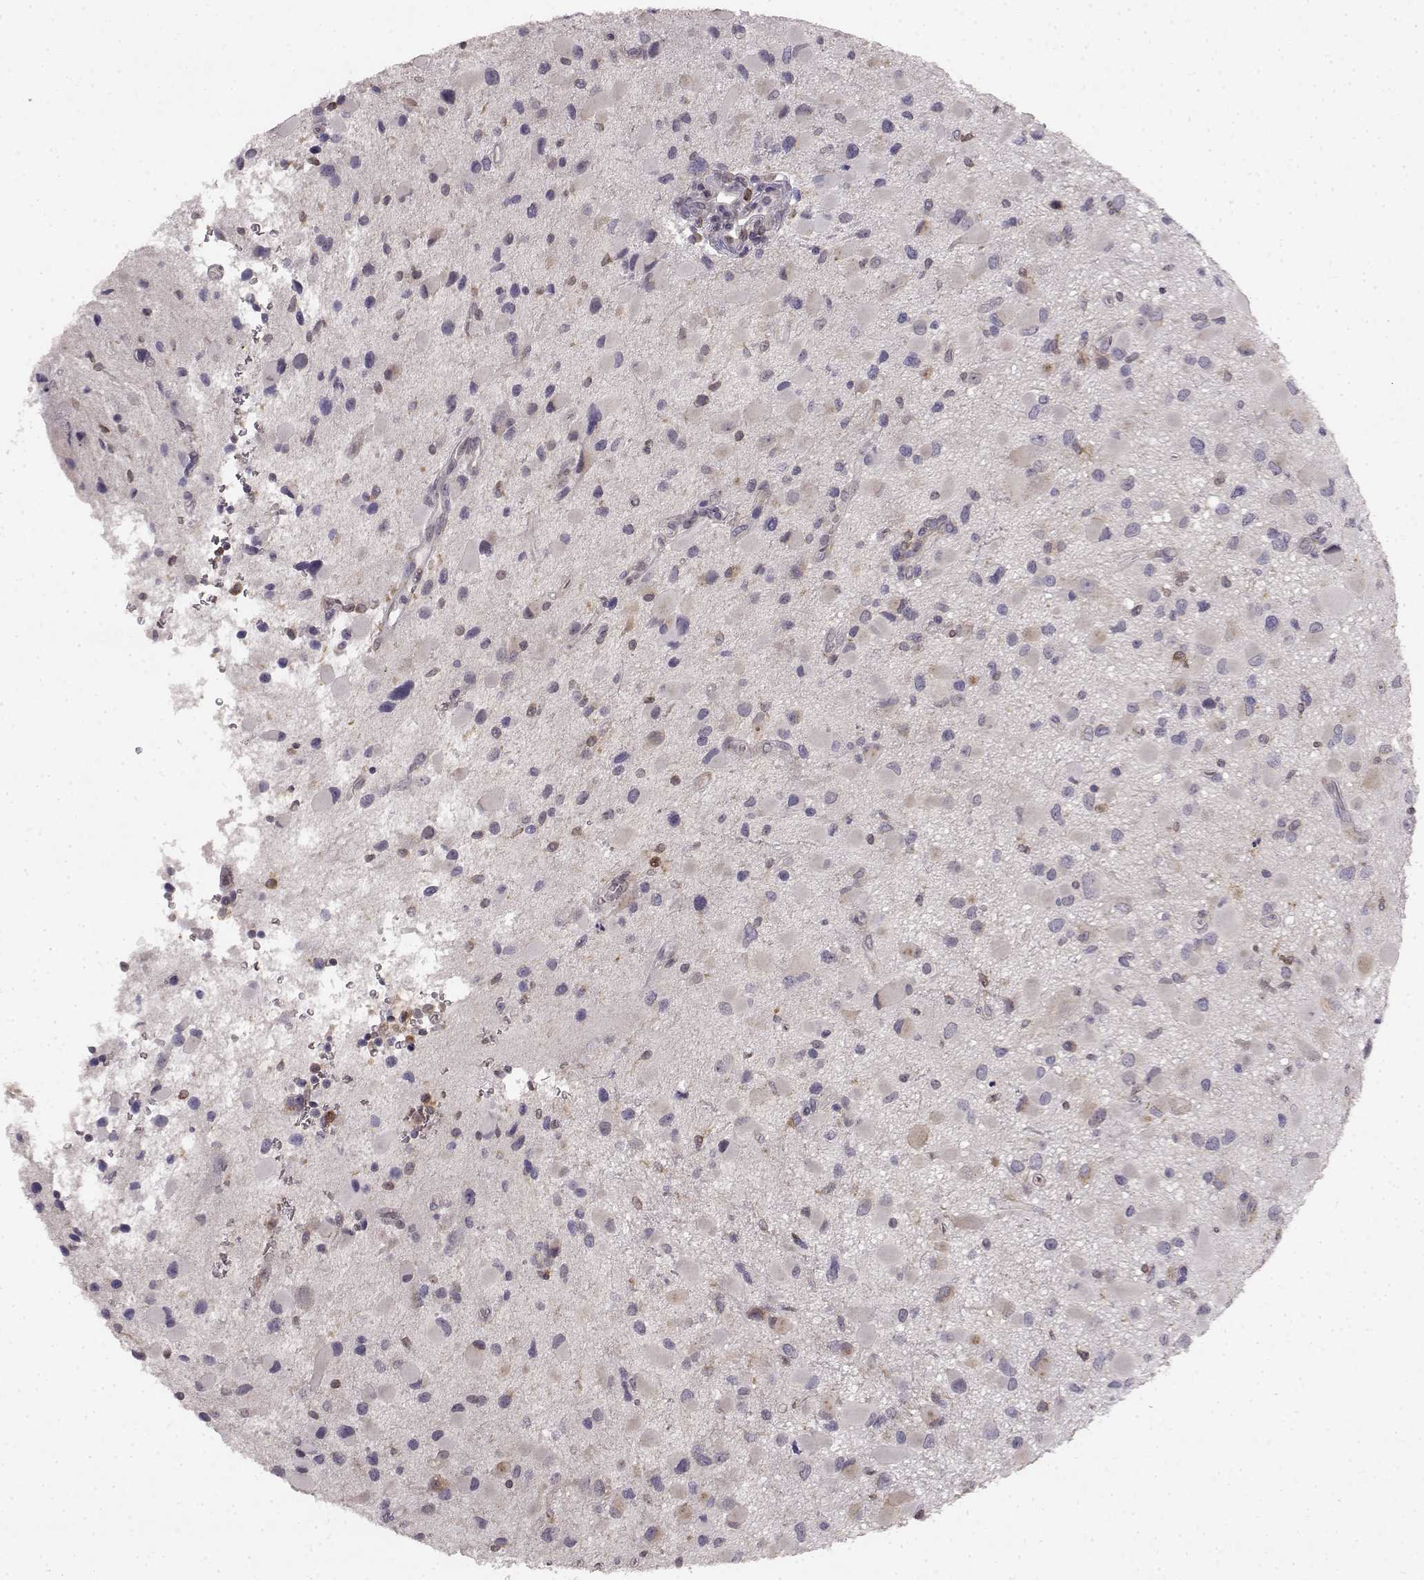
{"staining": {"intensity": "negative", "quantity": "none", "location": "none"}, "tissue": "glioma", "cell_type": "Tumor cells", "image_type": "cancer", "snomed": [{"axis": "morphology", "description": "Glioma, malignant, Low grade"}, {"axis": "topography", "description": "Brain"}], "caption": "Glioma stained for a protein using IHC reveals no staining tumor cells.", "gene": "SPAG17", "patient": {"sex": "female", "age": 32}}